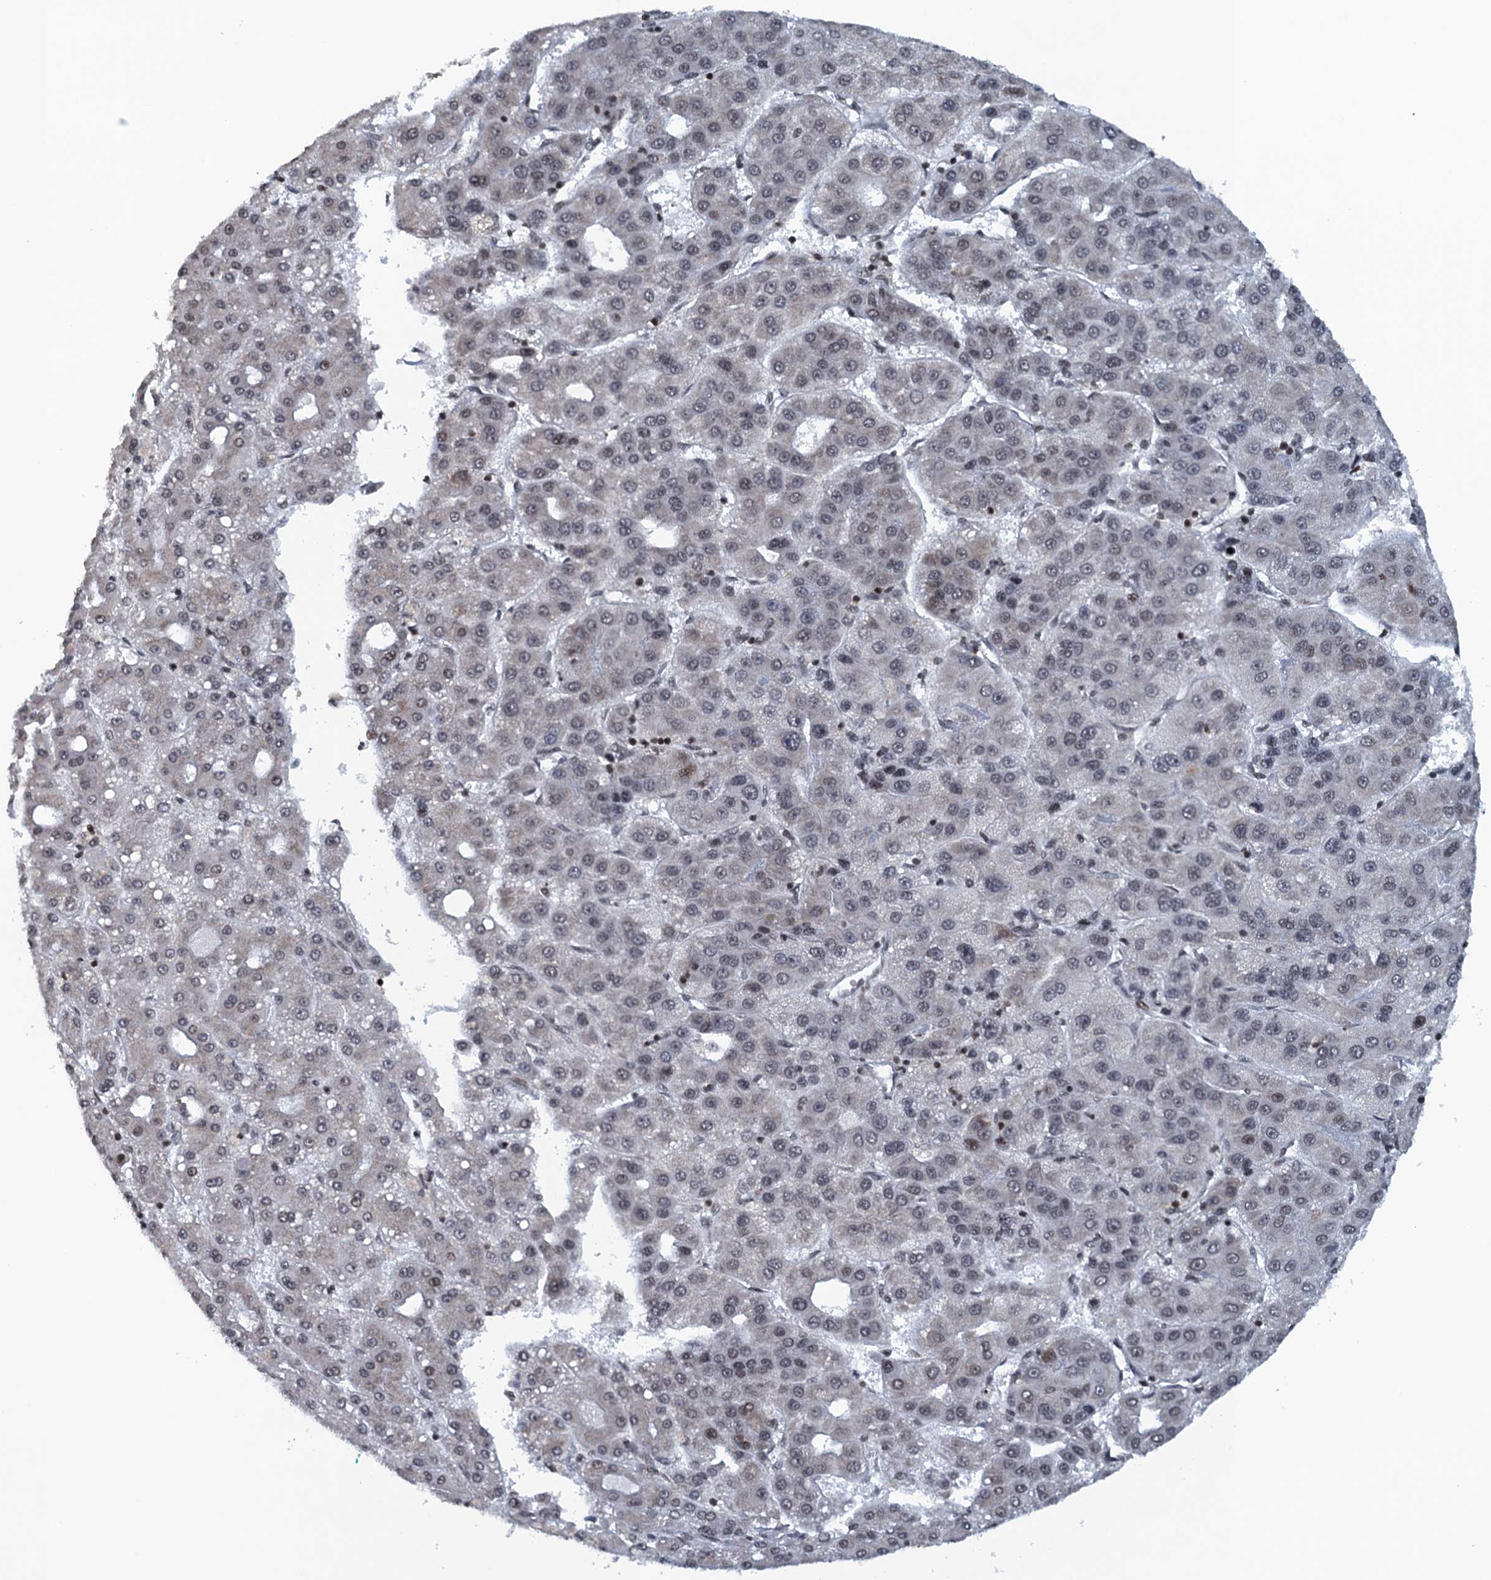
{"staining": {"intensity": "weak", "quantity": "<25%", "location": "nuclear"}, "tissue": "liver cancer", "cell_type": "Tumor cells", "image_type": "cancer", "snomed": [{"axis": "morphology", "description": "Carcinoma, Hepatocellular, NOS"}, {"axis": "topography", "description": "Liver"}], "caption": "Immunohistochemical staining of human liver cancer (hepatocellular carcinoma) demonstrates no significant staining in tumor cells.", "gene": "FYB1", "patient": {"sex": "male", "age": 65}}